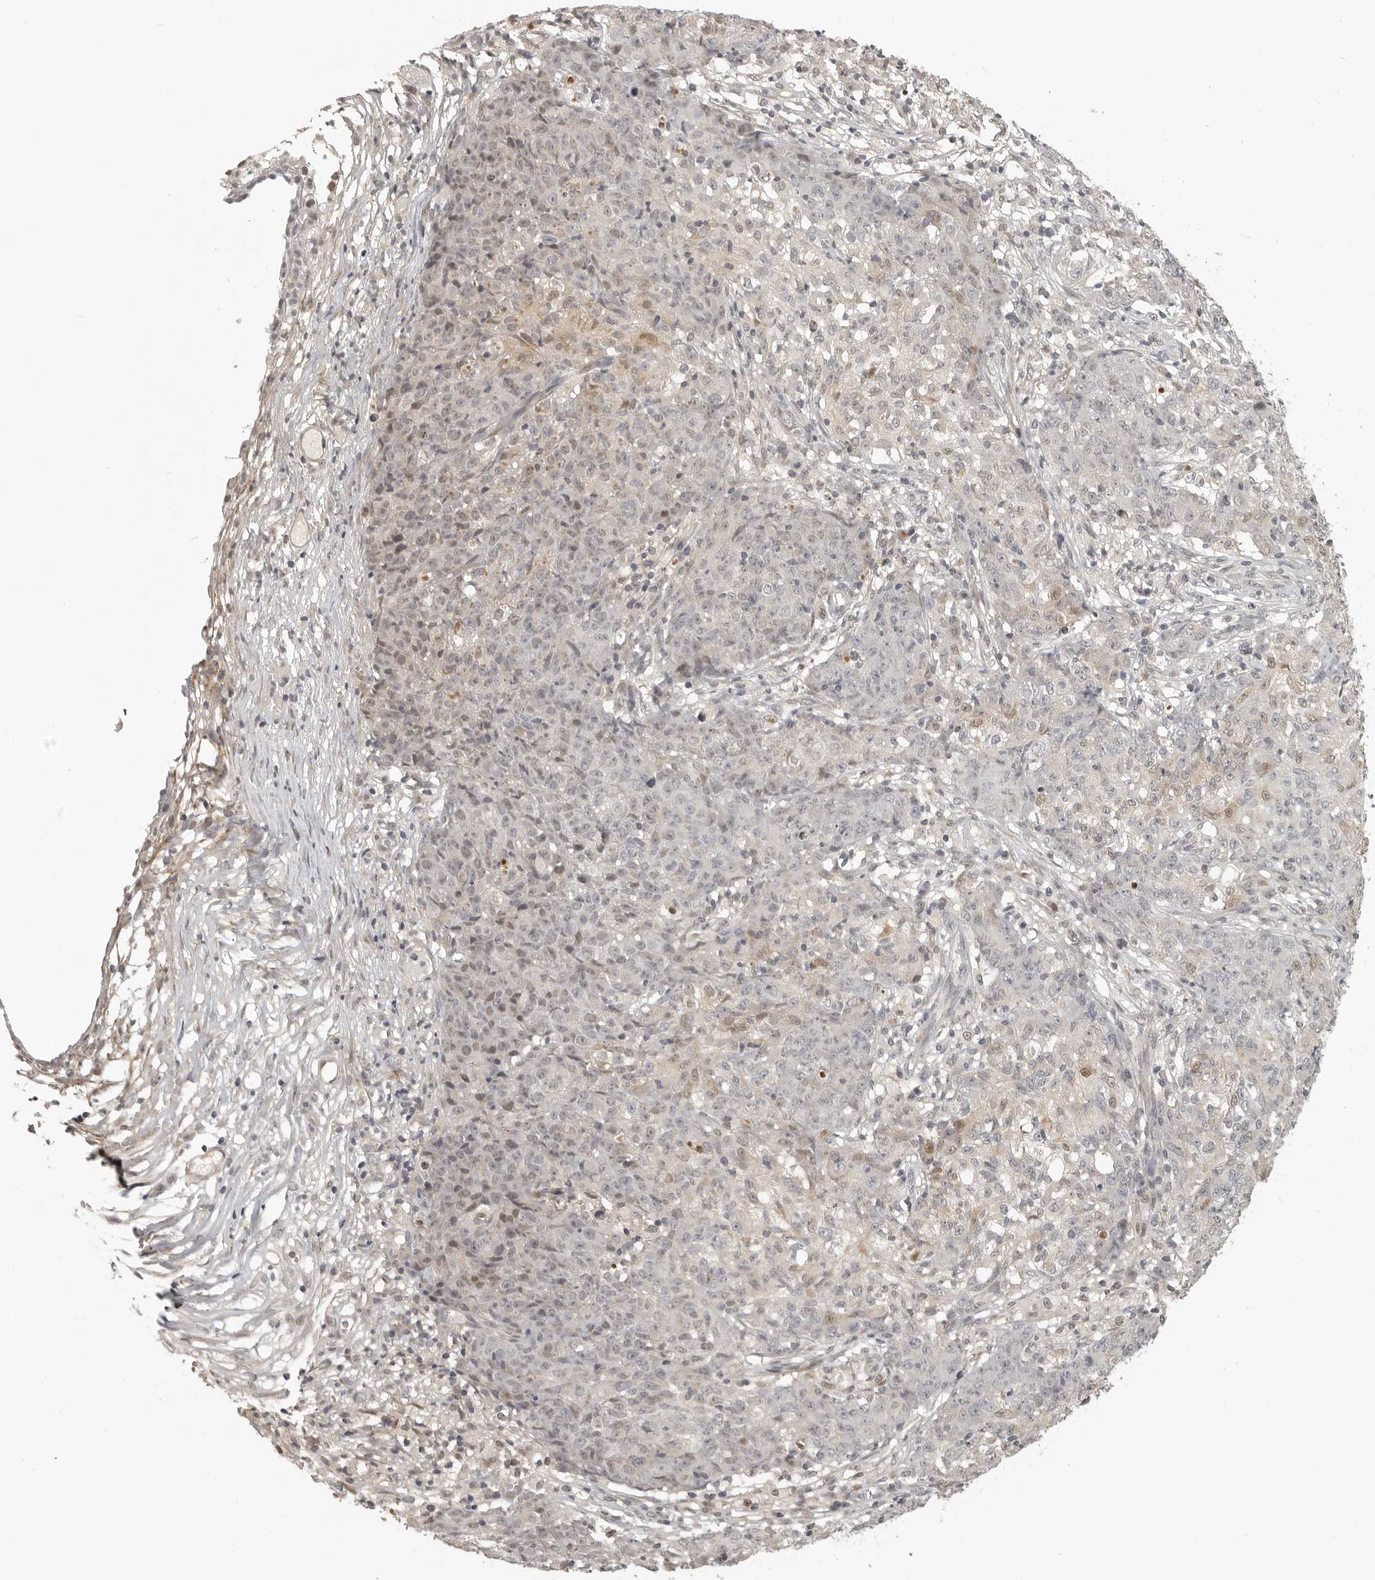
{"staining": {"intensity": "weak", "quantity": "<25%", "location": "nuclear"}, "tissue": "ovarian cancer", "cell_type": "Tumor cells", "image_type": "cancer", "snomed": [{"axis": "morphology", "description": "Carcinoma, endometroid"}, {"axis": "topography", "description": "Ovary"}], "caption": "DAB immunohistochemical staining of ovarian cancer (endometroid carcinoma) shows no significant positivity in tumor cells.", "gene": "UROD", "patient": {"sex": "female", "age": 42}}